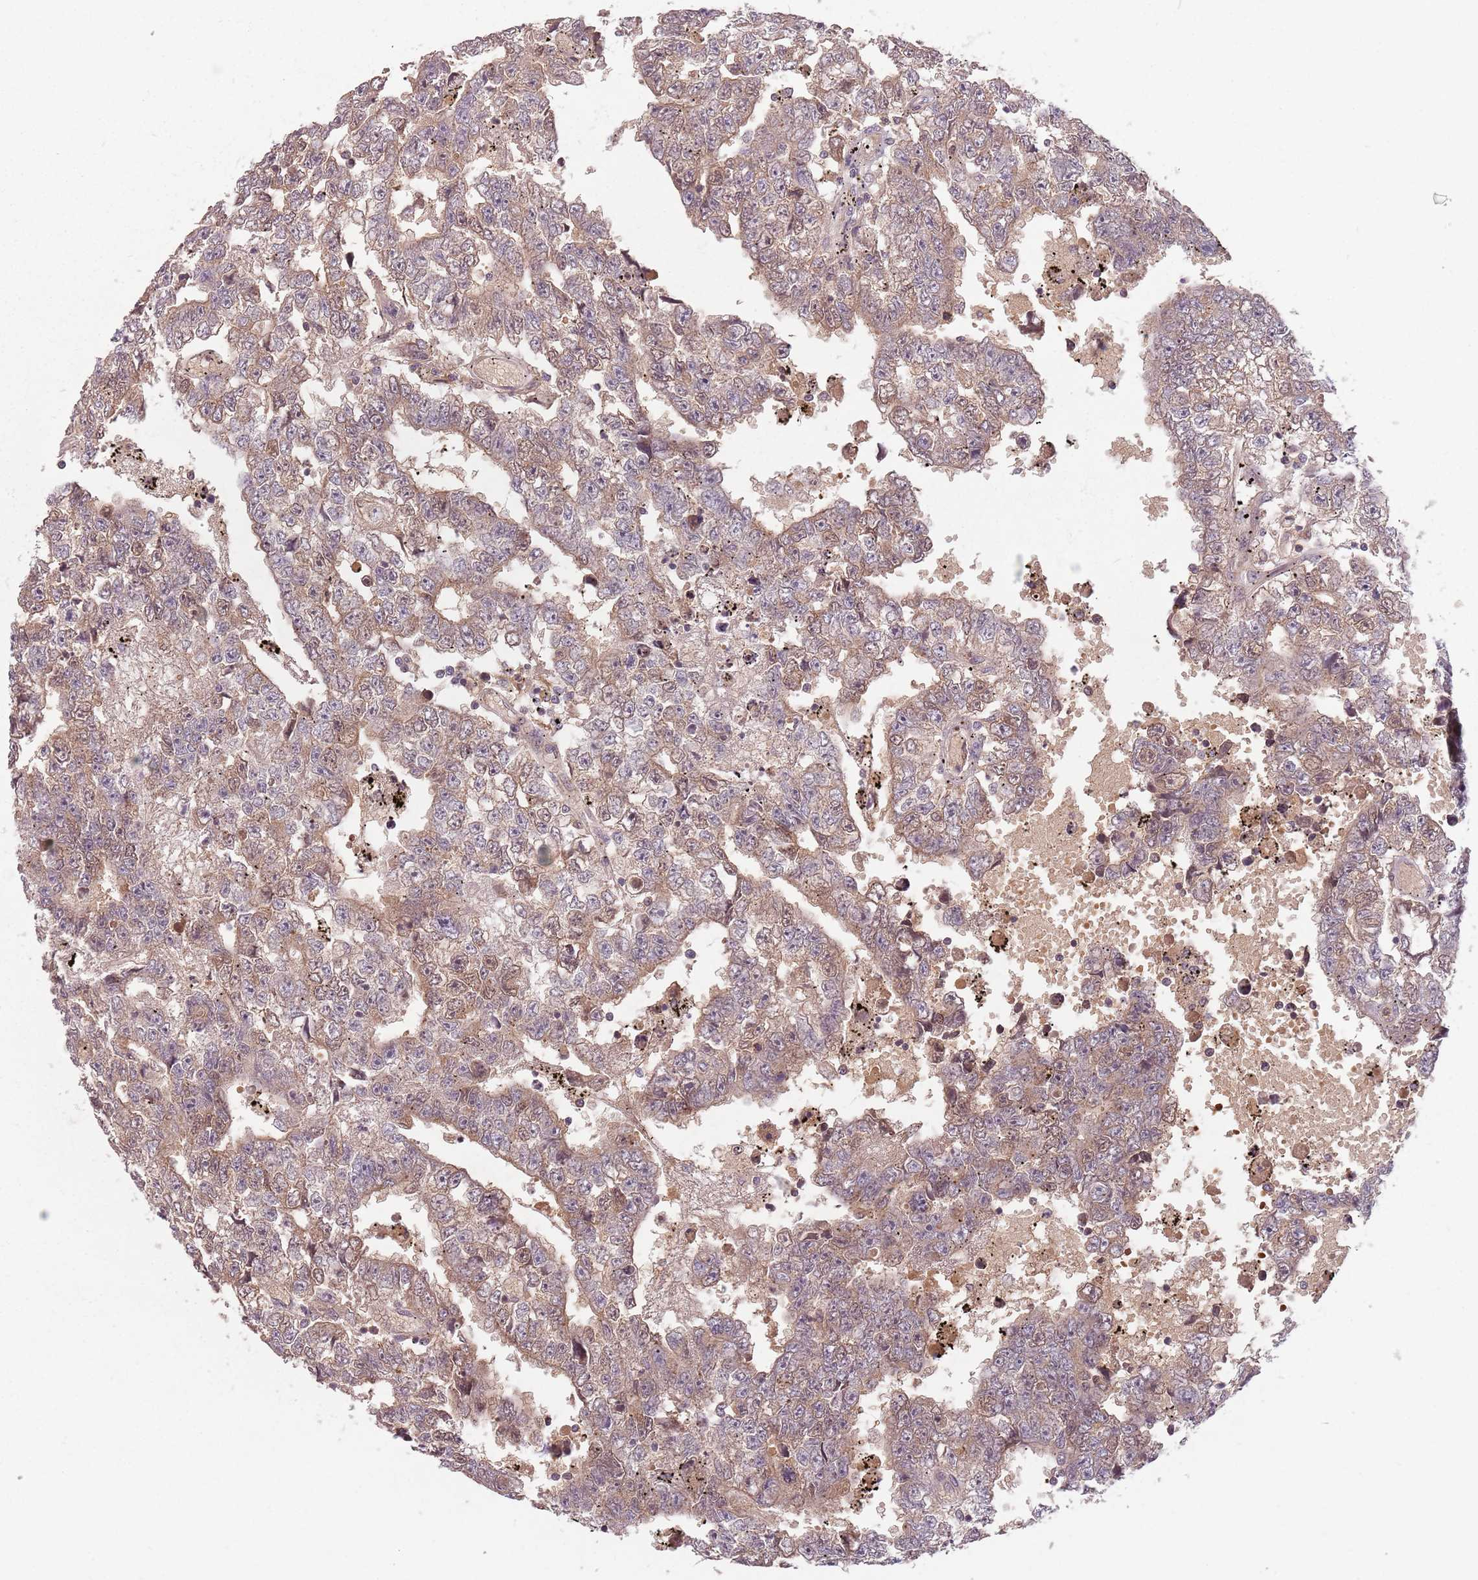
{"staining": {"intensity": "weak", "quantity": "25%-75%", "location": "cytoplasmic/membranous,nuclear"}, "tissue": "testis cancer", "cell_type": "Tumor cells", "image_type": "cancer", "snomed": [{"axis": "morphology", "description": "Carcinoma, Embryonal, NOS"}, {"axis": "topography", "description": "Testis"}], "caption": "Embryonal carcinoma (testis) stained with a protein marker reveals weak staining in tumor cells.", "gene": "GPR180", "patient": {"sex": "male", "age": 25}}